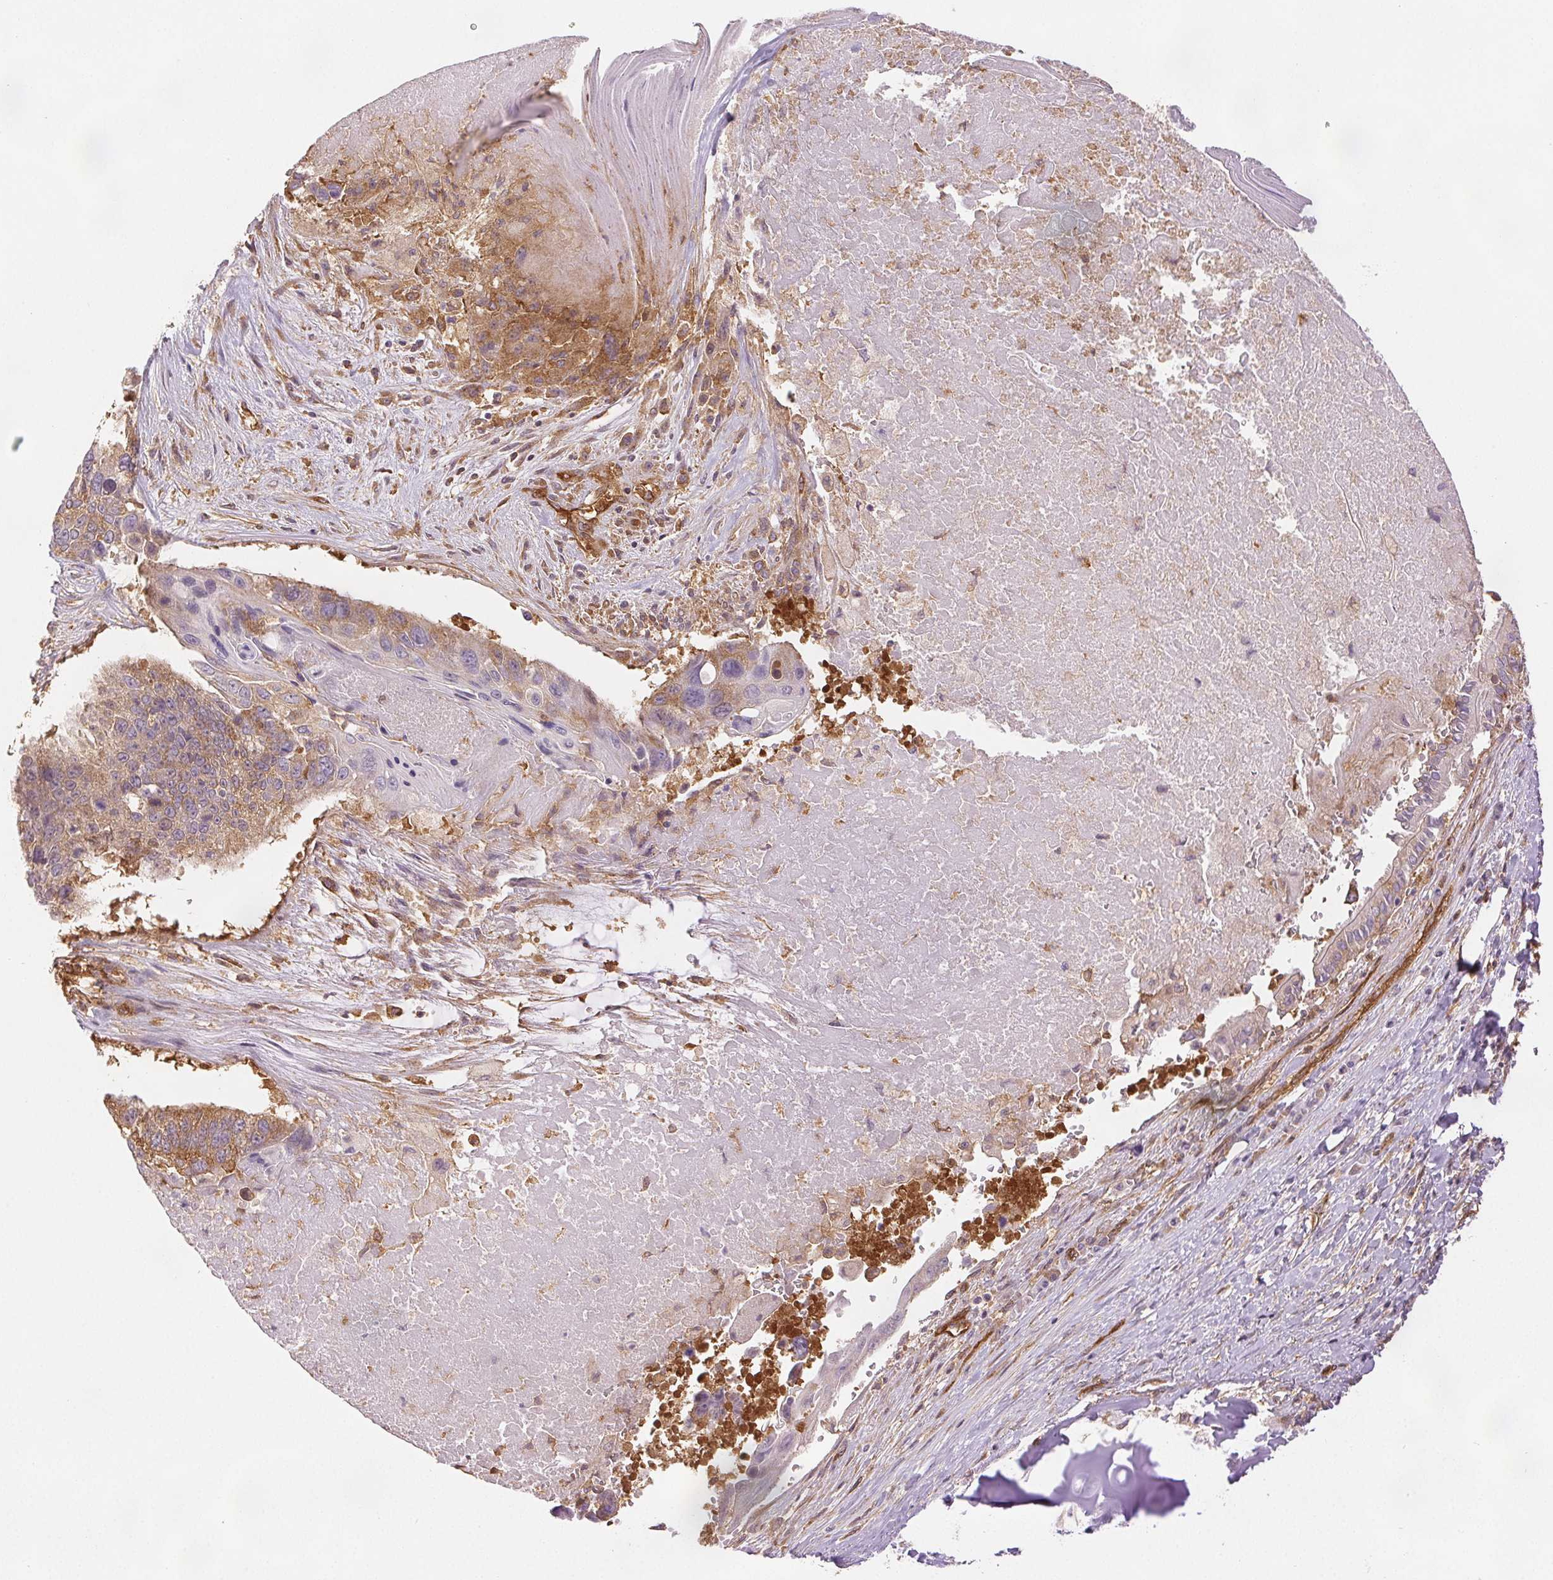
{"staining": {"intensity": "moderate", "quantity": ">75%", "location": "cytoplasmic/membranous"}, "tissue": "lung cancer", "cell_type": "Tumor cells", "image_type": "cancer", "snomed": [{"axis": "morphology", "description": "Squamous cell carcinoma, NOS"}, {"axis": "topography", "description": "Lung"}], "caption": "DAB immunohistochemical staining of lung cancer (squamous cell carcinoma) shows moderate cytoplasmic/membranous protein expression in about >75% of tumor cells.", "gene": "DIAPH2", "patient": {"sex": "male", "age": 73}}